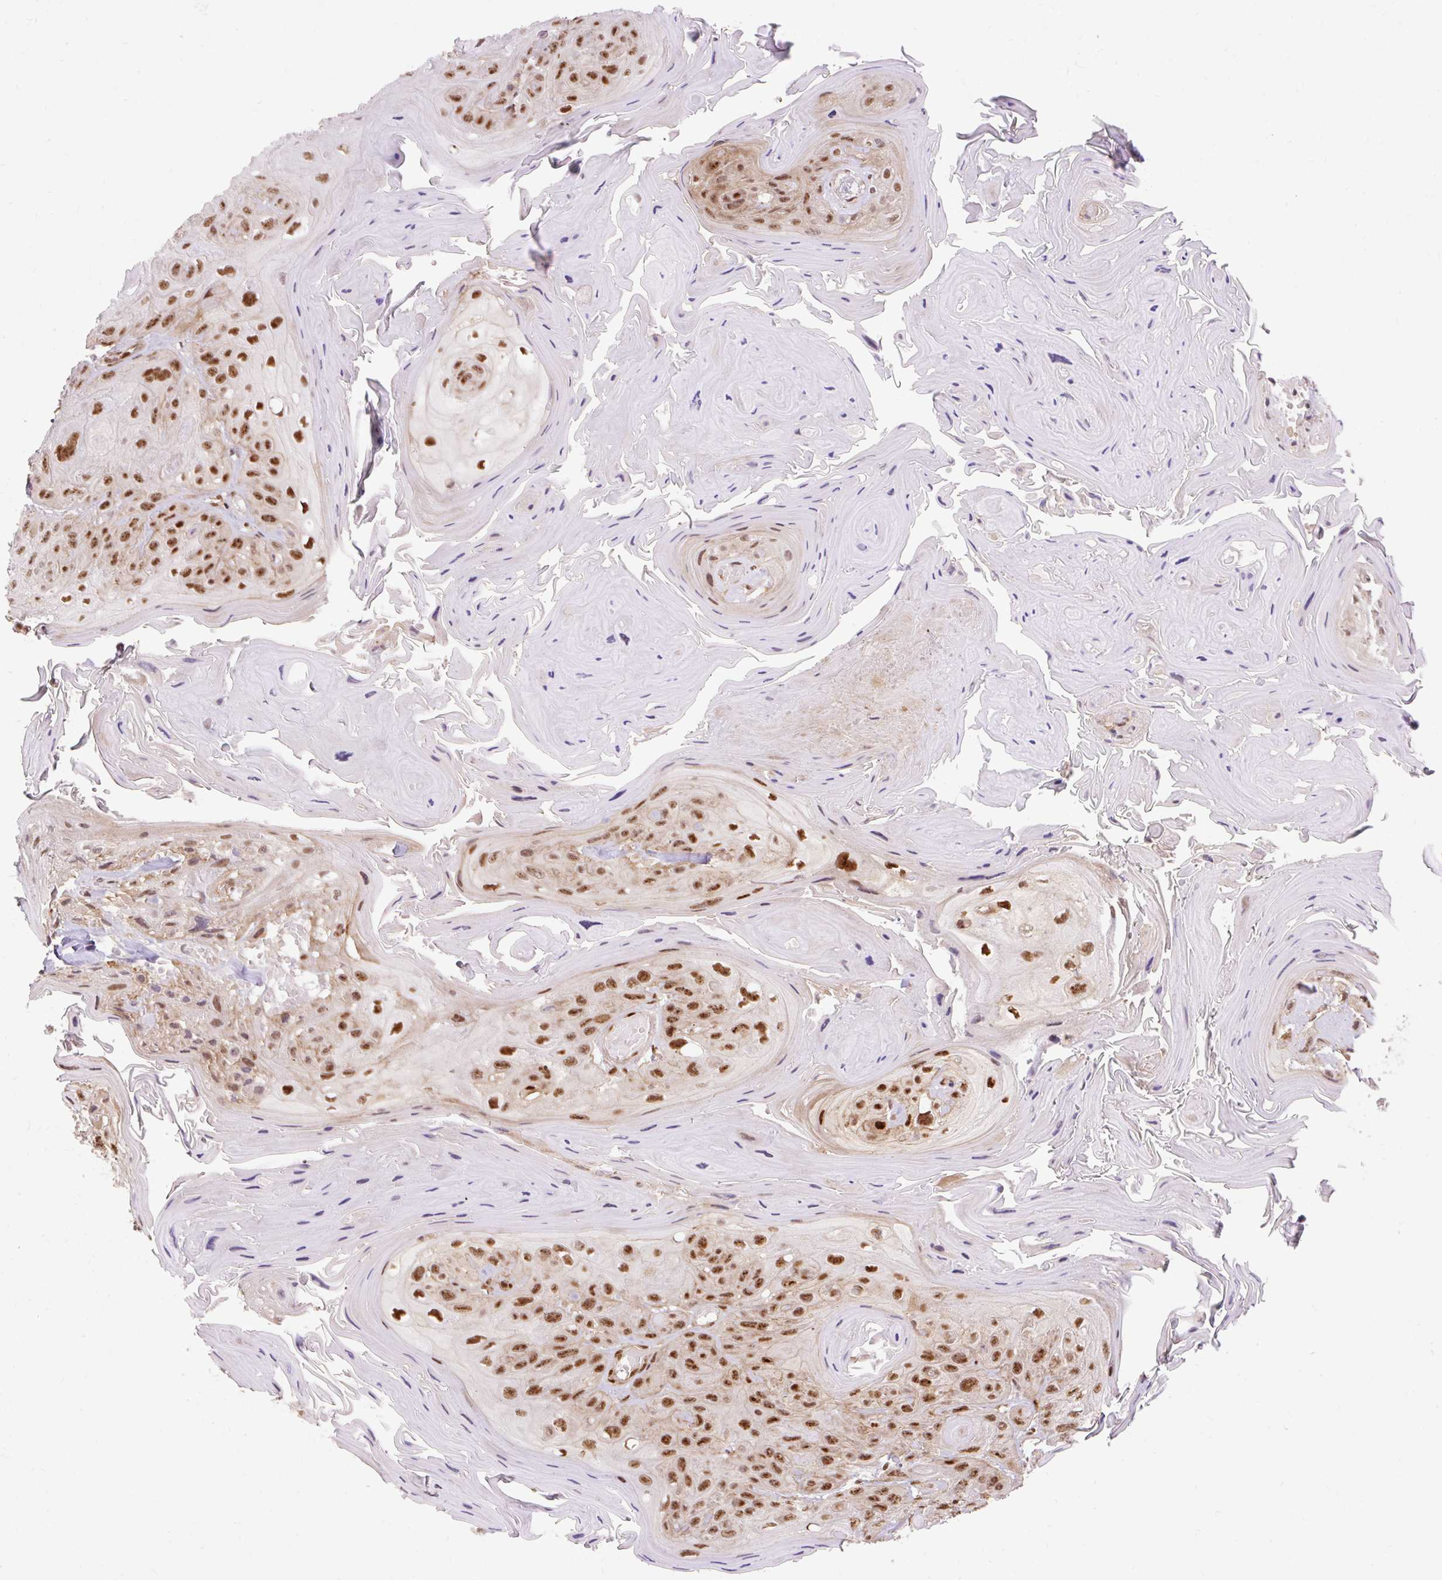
{"staining": {"intensity": "moderate", "quantity": ">75%", "location": "nuclear"}, "tissue": "head and neck cancer", "cell_type": "Tumor cells", "image_type": "cancer", "snomed": [{"axis": "morphology", "description": "Squamous cell carcinoma, NOS"}, {"axis": "topography", "description": "Head-Neck"}], "caption": "There is medium levels of moderate nuclear staining in tumor cells of head and neck cancer (squamous cell carcinoma), as demonstrated by immunohistochemical staining (brown color).", "gene": "MECOM", "patient": {"sex": "female", "age": 59}}